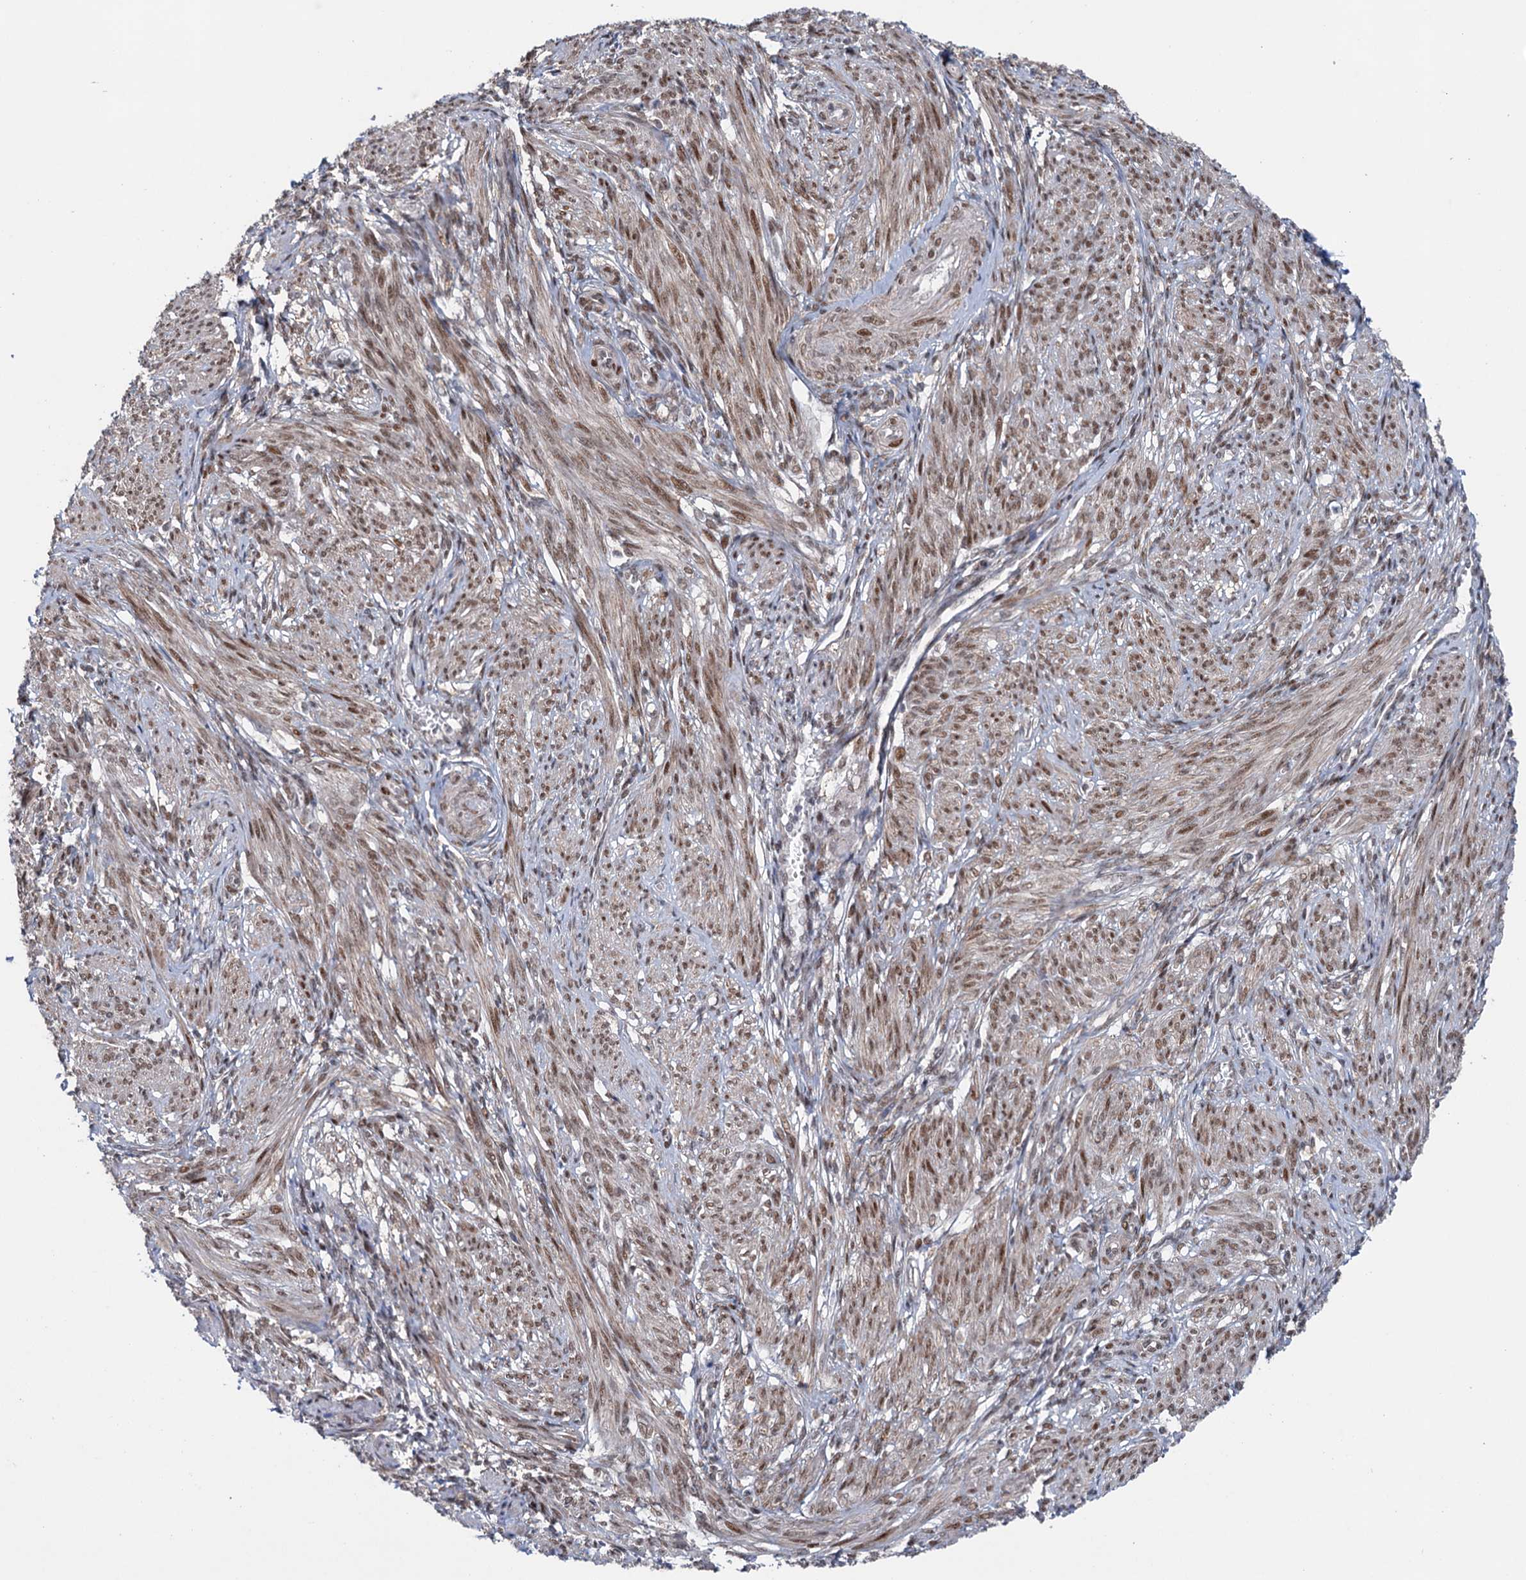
{"staining": {"intensity": "moderate", "quantity": ">75%", "location": "cytoplasmic/membranous,nuclear"}, "tissue": "smooth muscle", "cell_type": "Smooth muscle cells", "image_type": "normal", "snomed": [{"axis": "morphology", "description": "Normal tissue, NOS"}, {"axis": "topography", "description": "Smooth muscle"}], "caption": "This is an image of immunohistochemistry staining of benign smooth muscle, which shows moderate expression in the cytoplasmic/membranous,nuclear of smooth muscle cells.", "gene": "FAM53A", "patient": {"sex": "female", "age": 39}}